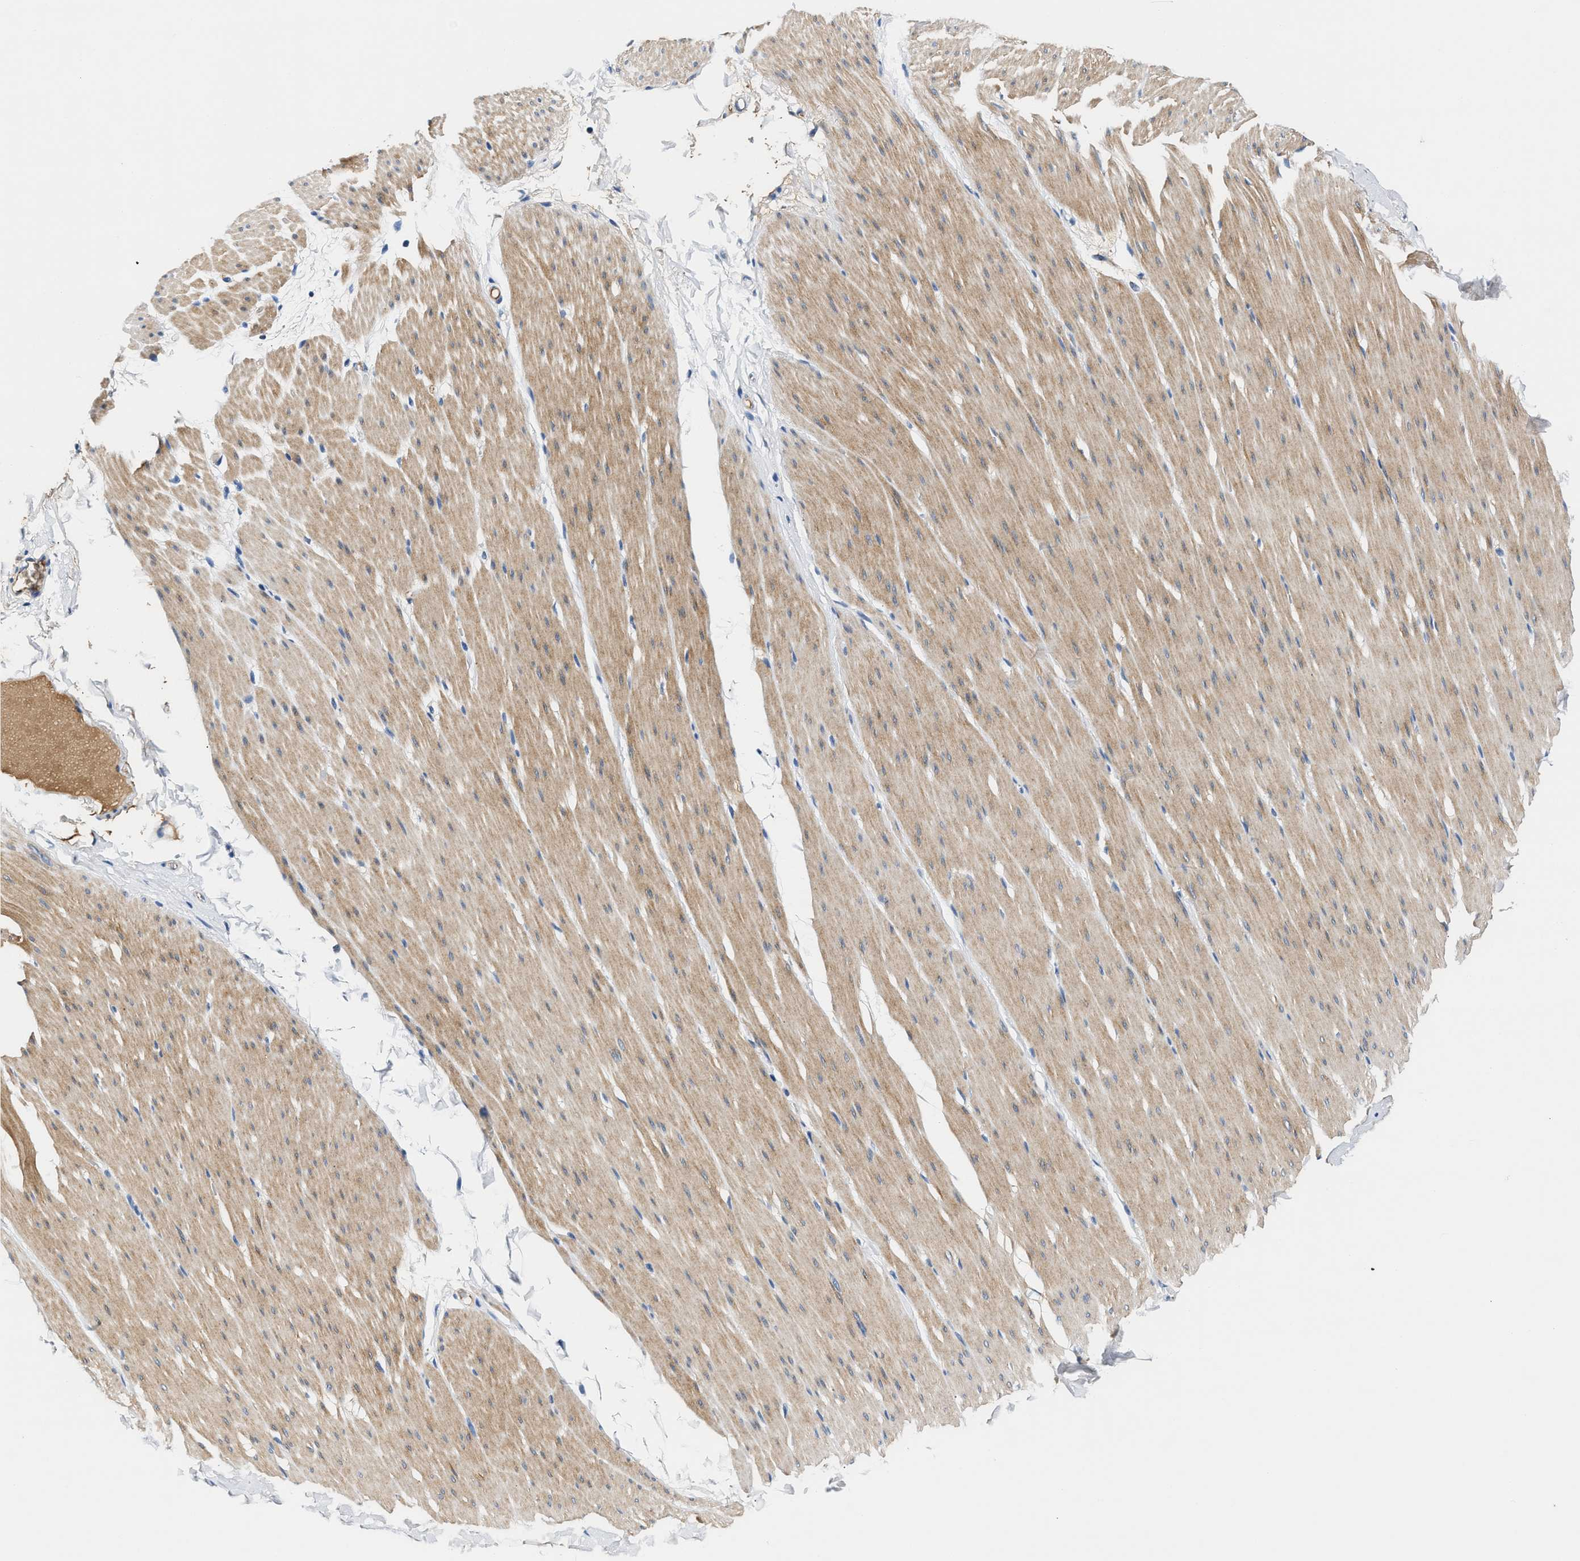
{"staining": {"intensity": "weak", "quantity": ">75%", "location": "cytoplasmic/membranous"}, "tissue": "smooth muscle", "cell_type": "Smooth muscle cells", "image_type": "normal", "snomed": [{"axis": "morphology", "description": "Normal tissue, NOS"}, {"axis": "topography", "description": "Smooth muscle"}, {"axis": "topography", "description": "Colon"}], "caption": "Immunohistochemical staining of benign smooth muscle reveals weak cytoplasmic/membranous protein expression in about >75% of smooth muscle cells.", "gene": "TUT7", "patient": {"sex": "male", "age": 67}}